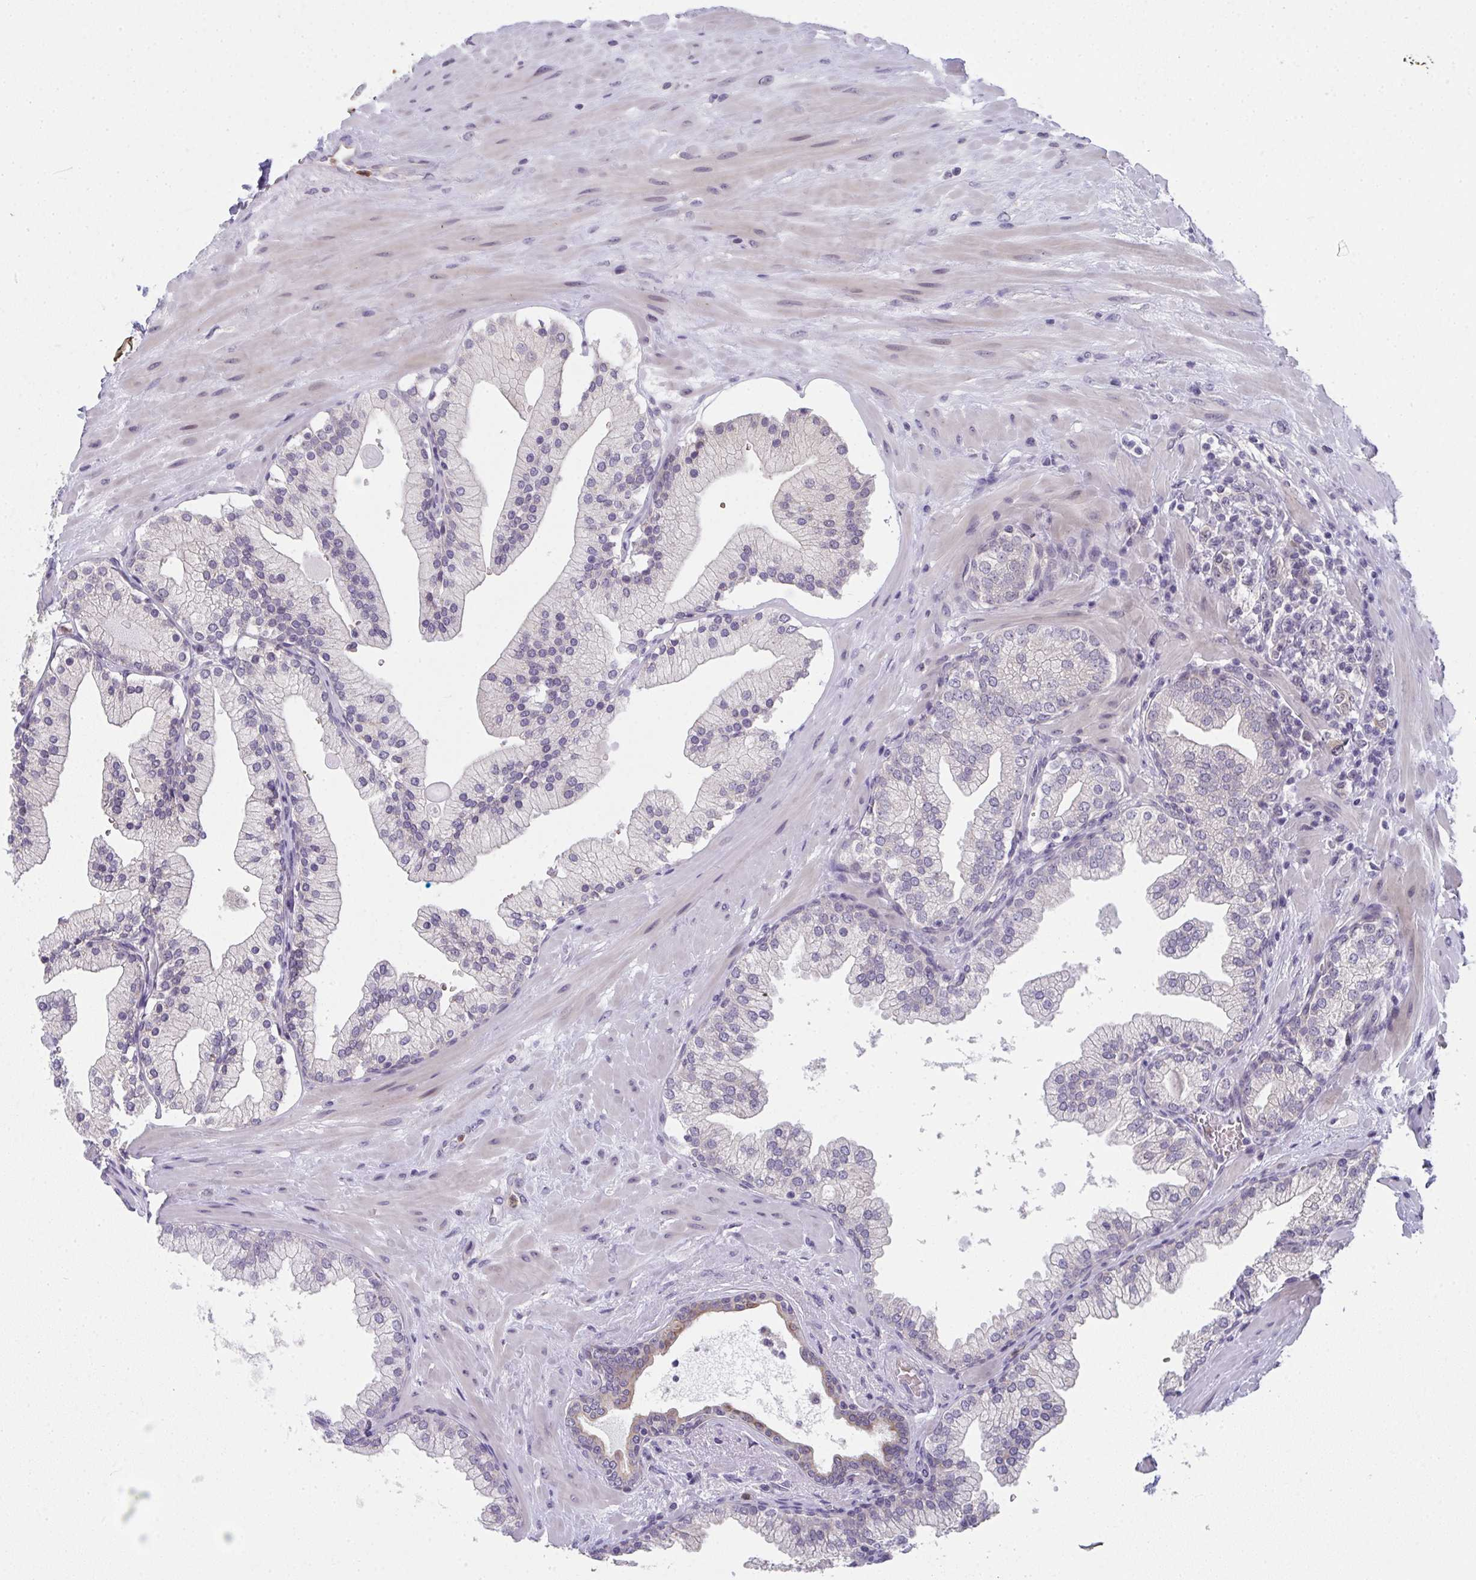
{"staining": {"intensity": "moderate", "quantity": "<25%", "location": "cytoplasmic/membranous"}, "tissue": "prostate", "cell_type": "Glandular cells", "image_type": "normal", "snomed": [{"axis": "morphology", "description": "Normal tissue, NOS"}, {"axis": "topography", "description": "Prostate"}, {"axis": "topography", "description": "Peripheral nerve tissue"}], "caption": "Immunohistochemistry (IHC) (DAB (3,3'-diaminobenzidine)) staining of benign human prostate shows moderate cytoplasmic/membranous protein expression in approximately <25% of glandular cells. (DAB = brown stain, brightfield microscopy at high magnification).", "gene": "RIOK1", "patient": {"sex": "male", "age": 61}}